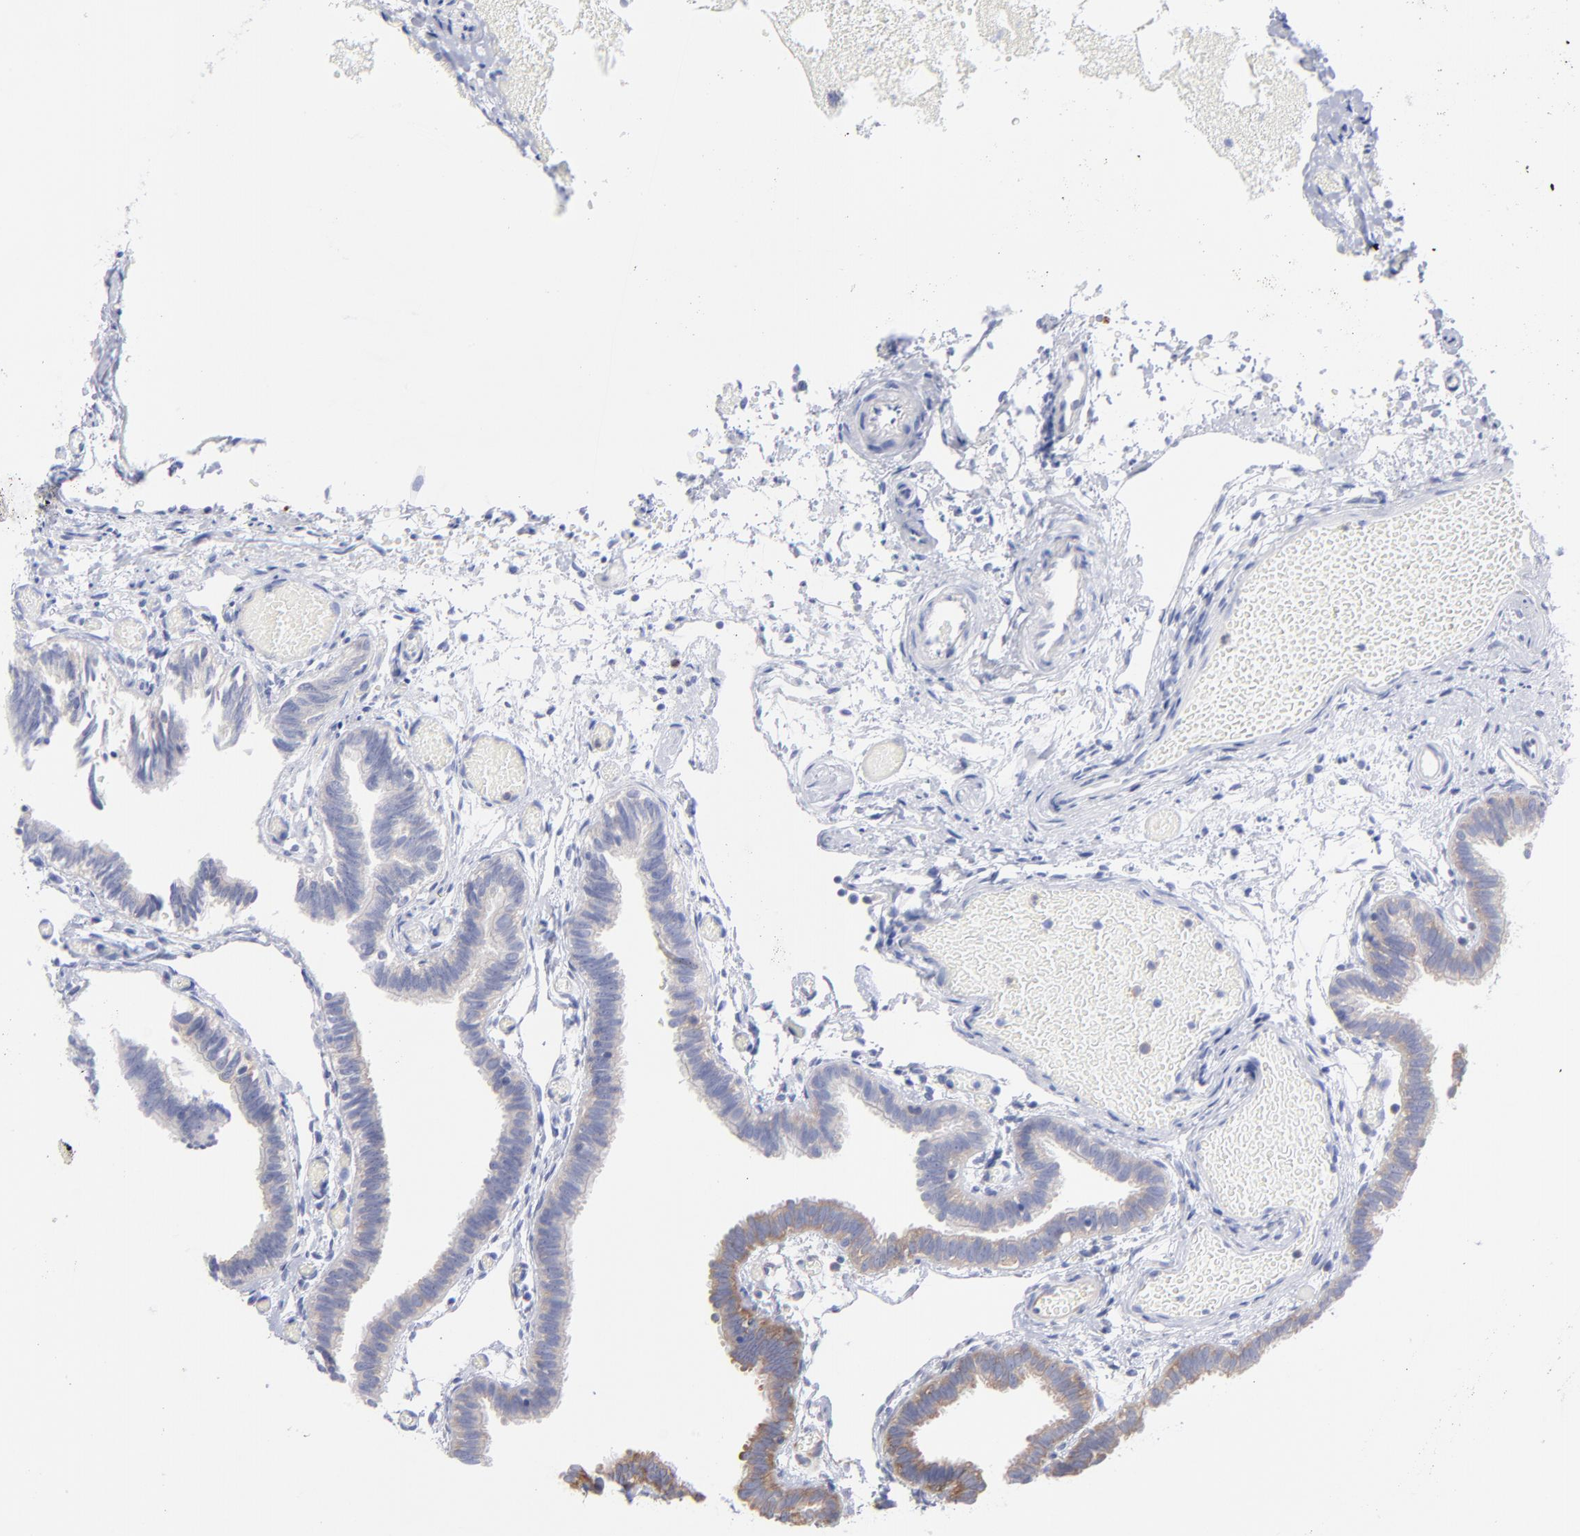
{"staining": {"intensity": "moderate", "quantity": ">75%", "location": "cytoplasmic/membranous"}, "tissue": "fallopian tube", "cell_type": "Glandular cells", "image_type": "normal", "snomed": [{"axis": "morphology", "description": "Normal tissue, NOS"}, {"axis": "topography", "description": "Fallopian tube"}], "caption": "IHC staining of benign fallopian tube, which displays medium levels of moderate cytoplasmic/membranous expression in about >75% of glandular cells indicating moderate cytoplasmic/membranous protein positivity. The staining was performed using DAB (3,3'-diaminobenzidine) (brown) for protein detection and nuclei were counterstained in hematoxylin (blue).", "gene": "EIF2AK2", "patient": {"sex": "female", "age": 29}}